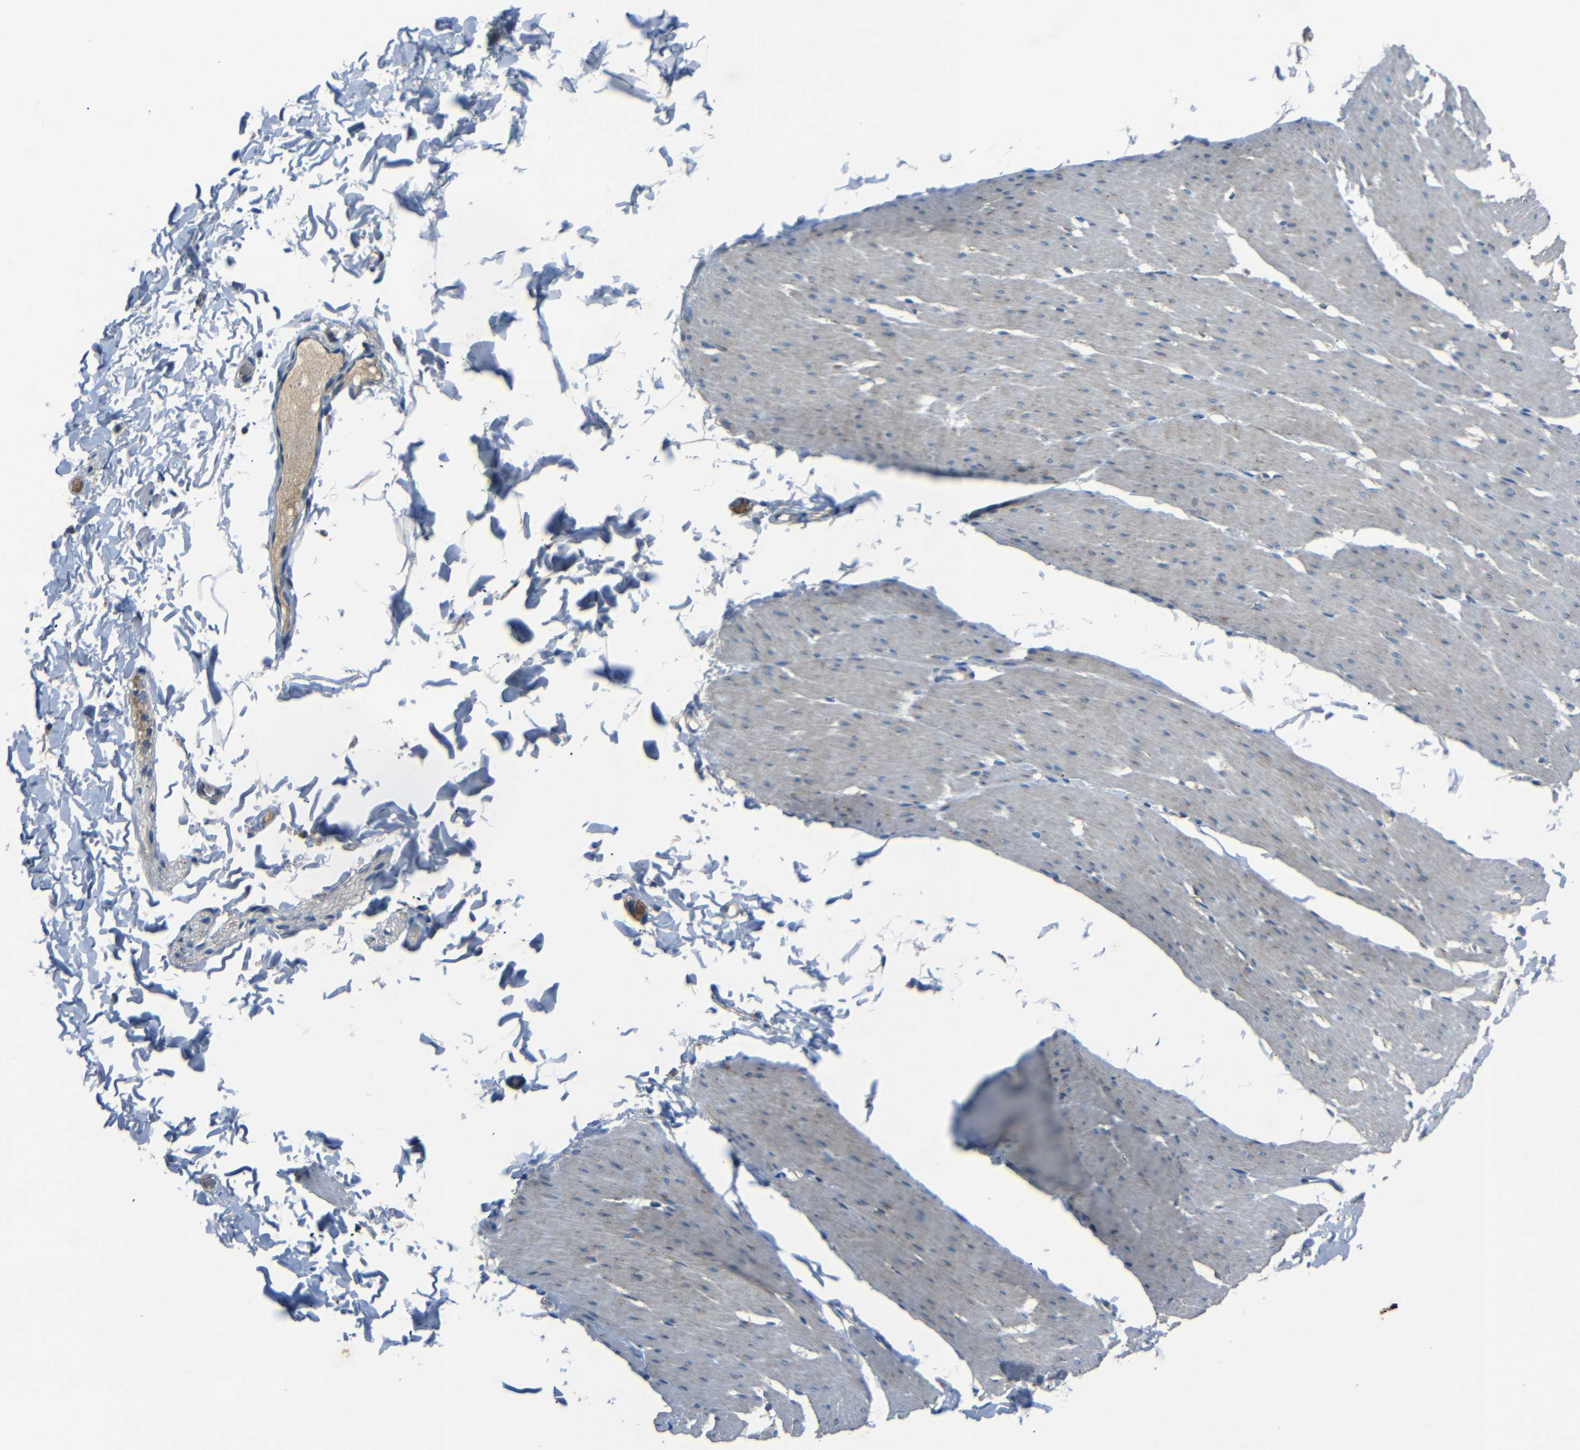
{"staining": {"intensity": "weak", "quantity": "<25%", "location": "cytoplasmic/membranous"}, "tissue": "smooth muscle", "cell_type": "Smooth muscle cells", "image_type": "normal", "snomed": [{"axis": "morphology", "description": "Normal tissue, NOS"}, {"axis": "topography", "description": "Smooth muscle"}, {"axis": "topography", "description": "Colon"}], "caption": "The photomicrograph exhibits no staining of smooth muscle cells in normal smooth muscle.", "gene": "NETO2", "patient": {"sex": "male", "age": 67}}